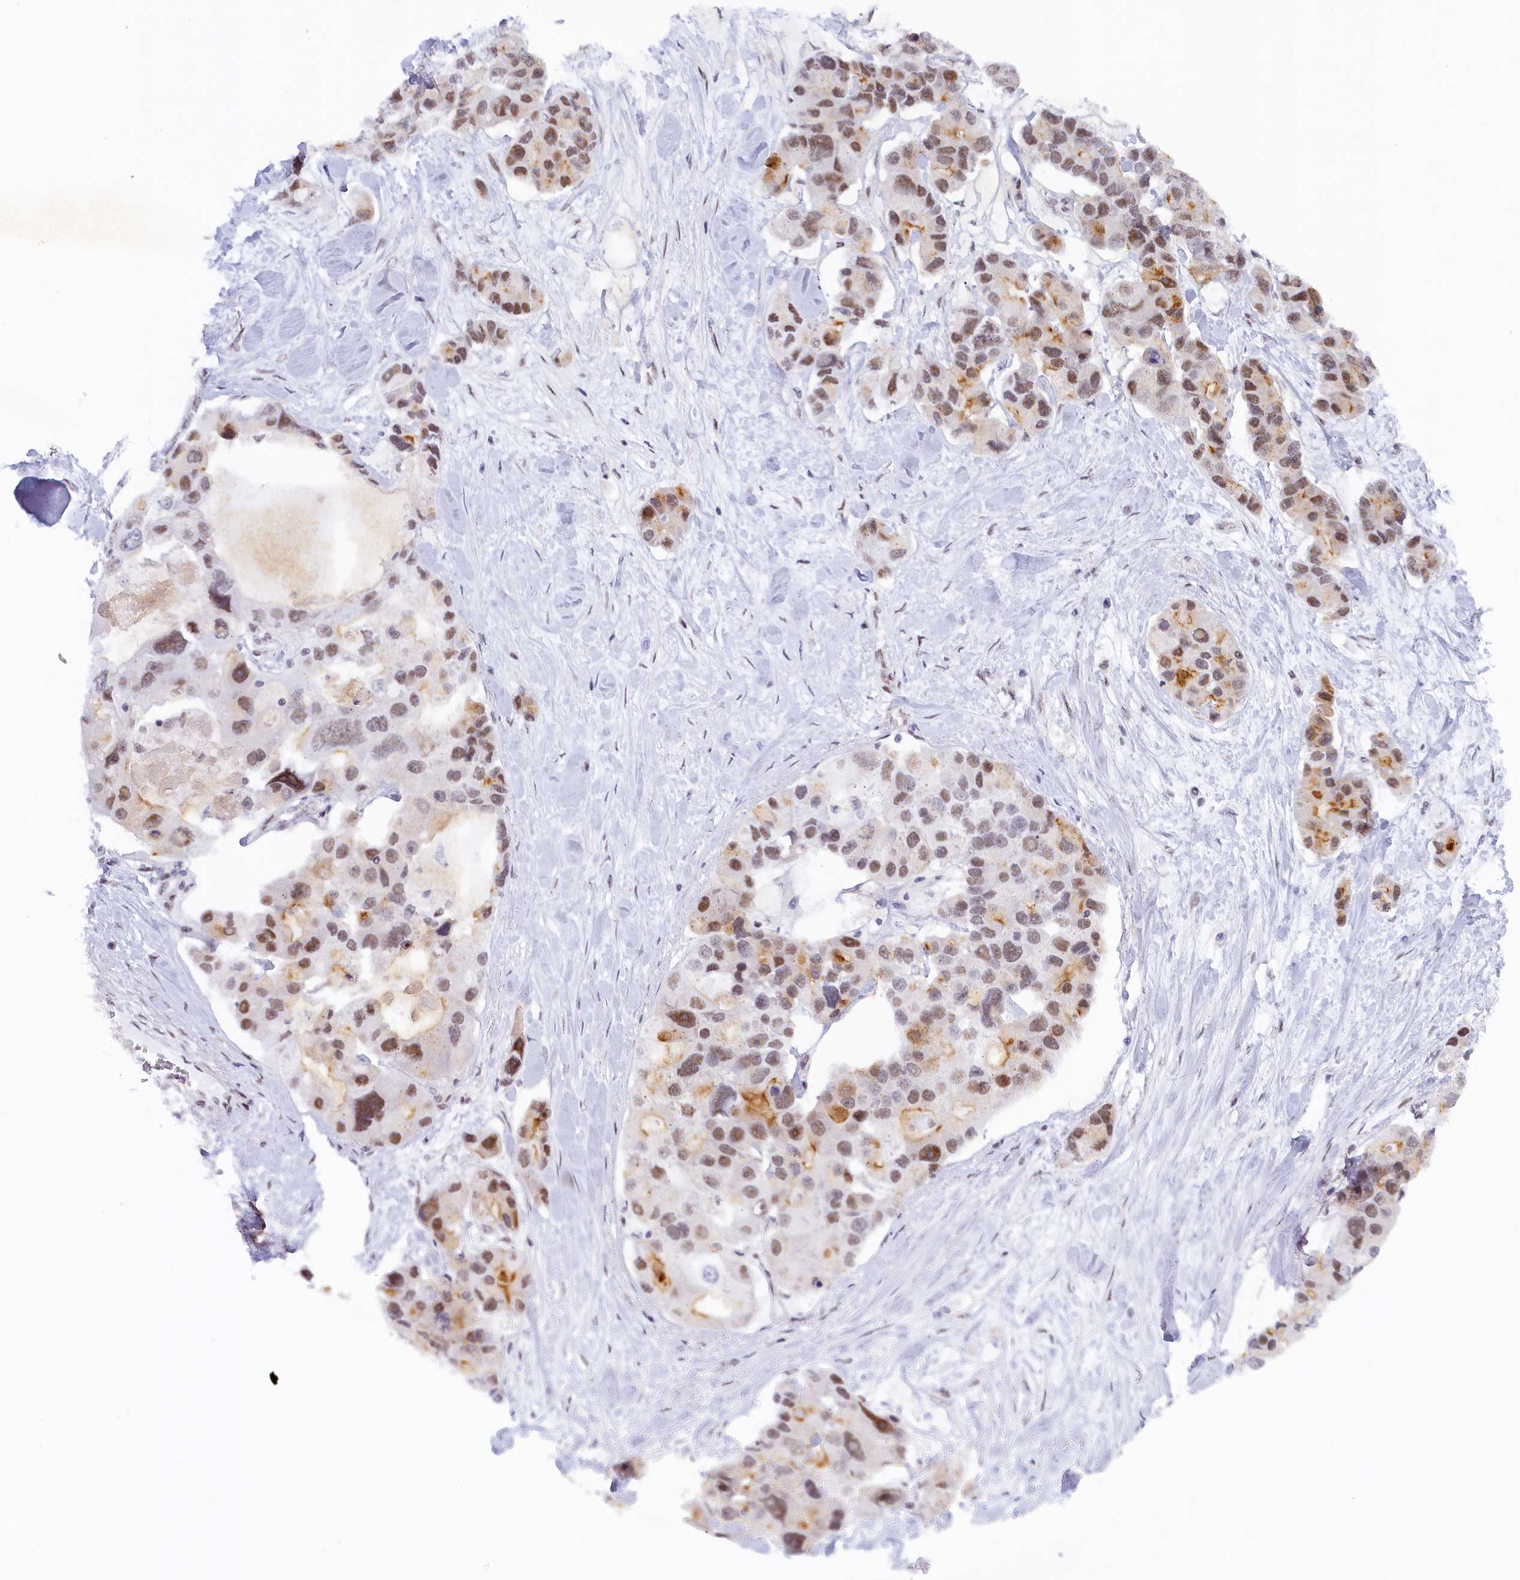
{"staining": {"intensity": "moderate", "quantity": ">75%", "location": "nuclear"}, "tissue": "lung cancer", "cell_type": "Tumor cells", "image_type": "cancer", "snomed": [{"axis": "morphology", "description": "Adenocarcinoma, NOS"}, {"axis": "topography", "description": "Lung"}], "caption": "Immunohistochemistry (IHC) staining of adenocarcinoma (lung), which demonstrates medium levels of moderate nuclear positivity in approximately >75% of tumor cells indicating moderate nuclear protein positivity. The staining was performed using DAB (brown) for protein detection and nuclei were counterstained in hematoxylin (blue).", "gene": "SEC31B", "patient": {"sex": "female", "age": 54}}